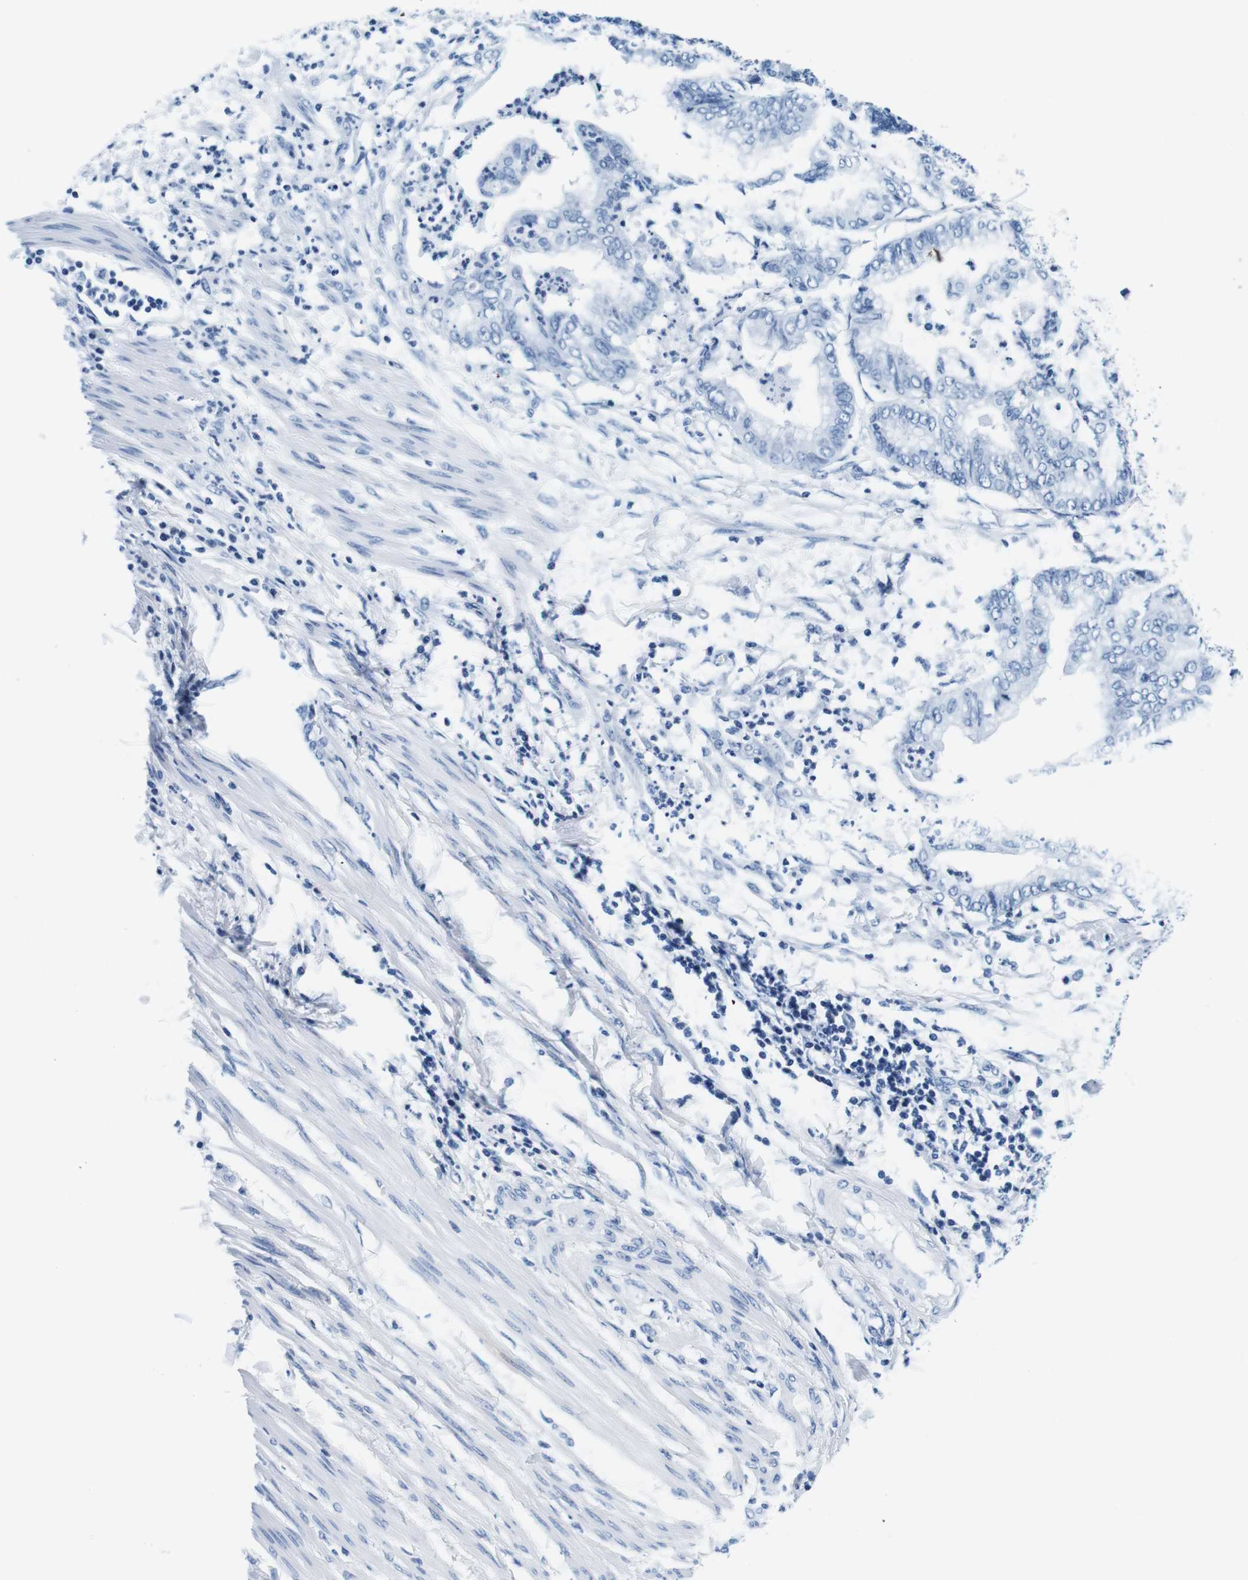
{"staining": {"intensity": "negative", "quantity": "none", "location": "none"}, "tissue": "endometrial cancer", "cell_type": "Tumor cells", "image_type": "cancer", "snomed": [{"axis": "morphology", "description": "Necrosis, NOS"}, {"axis": "morphology", "description": "Adenocarcinoma, NOS"}, {"axis": "topography", "description": "Endometrium"}], "caption": "IHC of human endometrial cancer (adenocarcinoma) shows no positivity in tumor cells. The staining is performed using DAB brown chromogen with nuclei counter-stained in using hematoxylin.", "gene": "ELANE", "patient": {"sex": "female", "age": 79}}